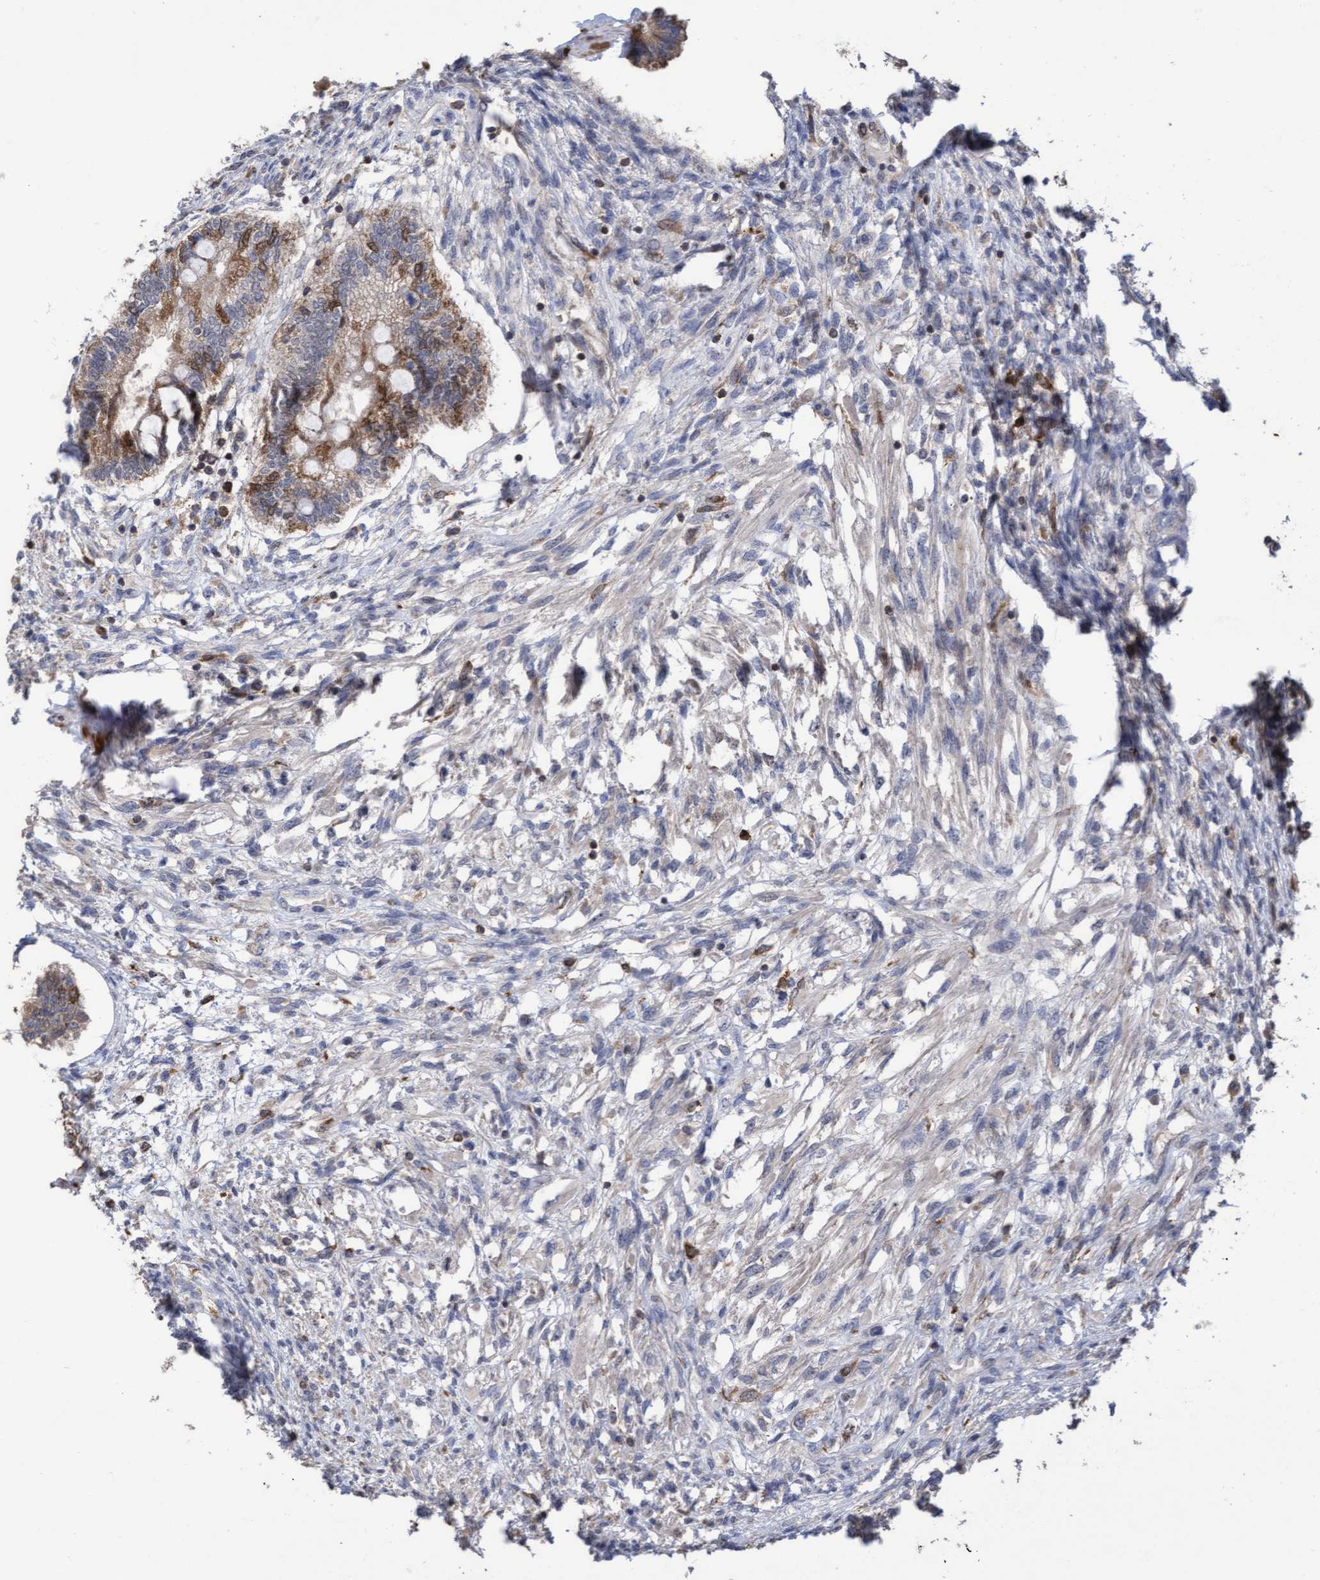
{"staining": {"intensity": "moderate", "quantity": ">75%", "location": "cytoplasmic/membranous"}, "tissue": "testis cancer", "cell_type": "Tumor cells", "image_type": "cancer", "snomed": [{"axis": "morphology", "description": "Seminoma, NOS"}, {"axis": "topography", "description": "Testis"}], "caption": "Immunohistochemical staining of testis cancer (seminoma) reveals medium levels of moderate cytoplasmic/membranous protein expression in approximately >75% of tumor cells.", "gene": "SLBP", "patient": {"sex": "male", "age": 28}}